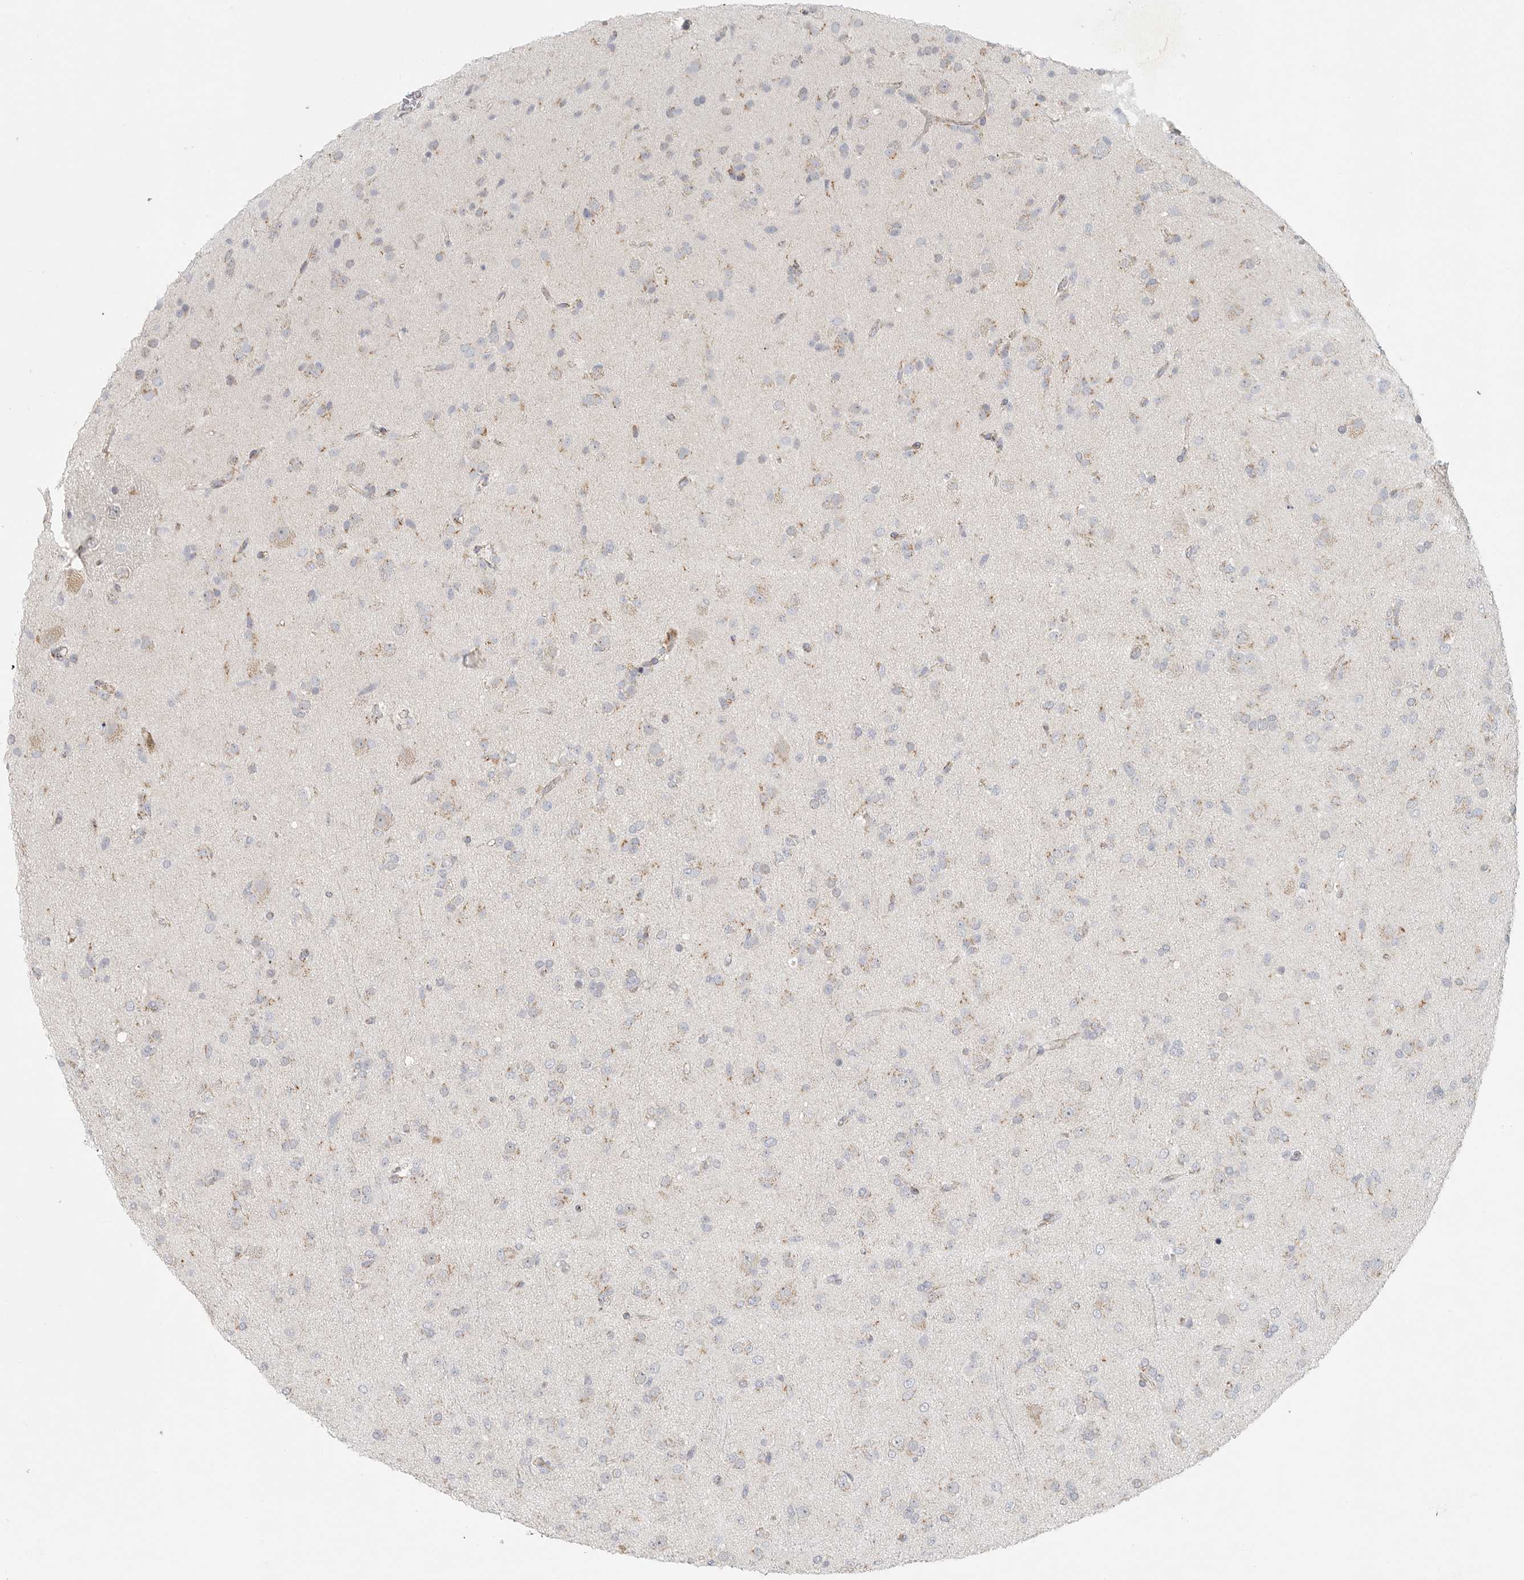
{"staining": {"intensity": "moderate", "quantity": "<25%", "location": "cytoplasmic/membranous"}, "tissue": "glioma", "cell_type": "Tumor cells", "image_type": "cancer", "snomed": [{"axis": "morphology", "description": "Glioma, malignant, Low grade"}, {"axis": "topography", "description": "Brain"}], "caption": "Glioma stained with DAB (3,3'-diaminobenzidine) IHC reveals low levels of moderate cytoplasmic/membranous staining in about <25% of tumor cells. (DAB (3,3'-diaminobenzidine) = brown stain, brightfield microscopy at high magnification).", "gene": "SLC25A26", "patient": {"sex": "male", "age": 65}}